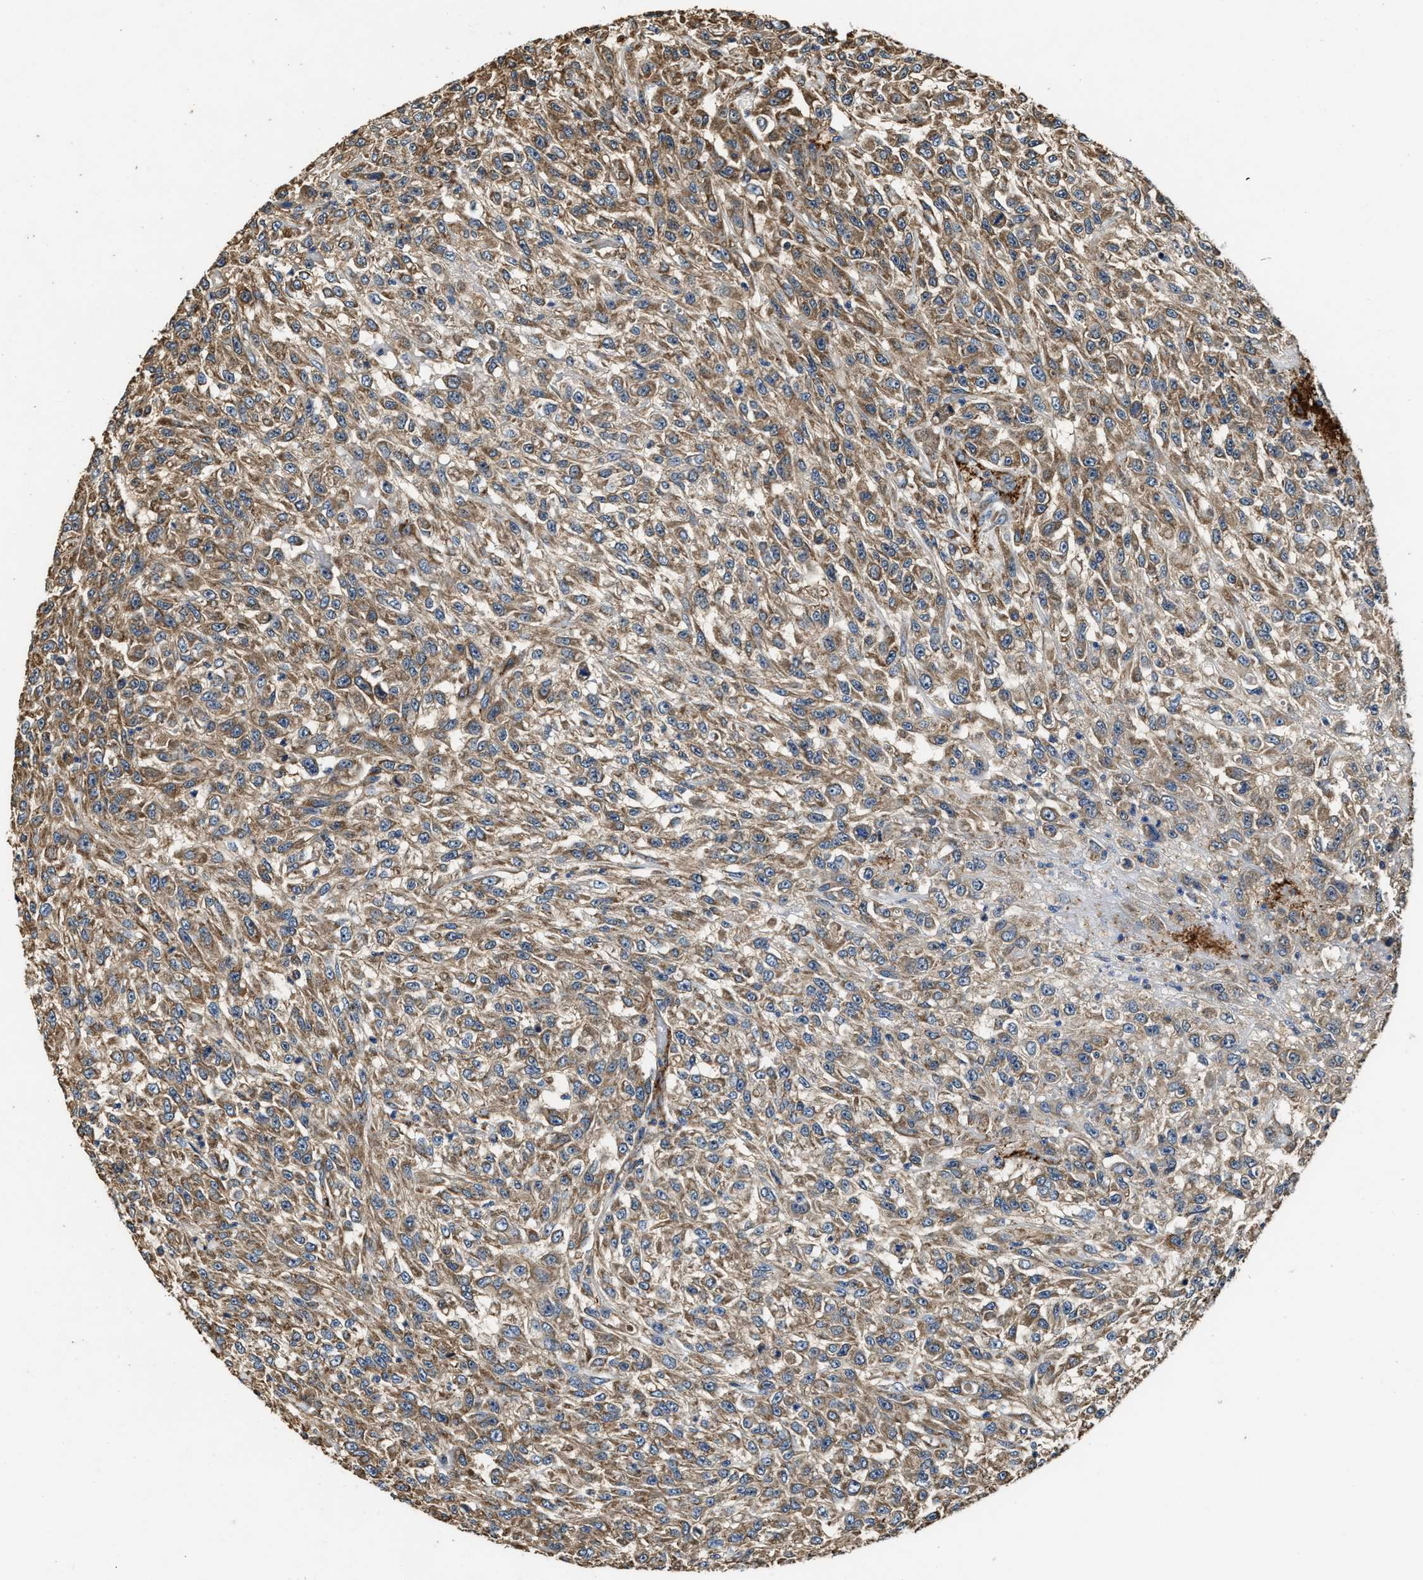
{"staining": {"intensity": "moderate", "quantity": ">75%", "location": "cytoplasmic/membranous"}, "tissue": "urothelial cancer", "cell_type": "Tumor cells", "image_type": "cancer", "snomed": [{"axis": "morphology", "description": "Urothelial carcinoma, High grade"}, {"axis": "topography", "description": "Urinary bladder"}], "caption": "High-power microscopy captured an immunohistochemistry (IHC) histopathology image of urothelial cancer, revealing moderate cytoplasmic/membranous expression in approximately >75% of tumor cells.", "gene": "GFRA3", "patient": {"sex": "male", "age": 46}}